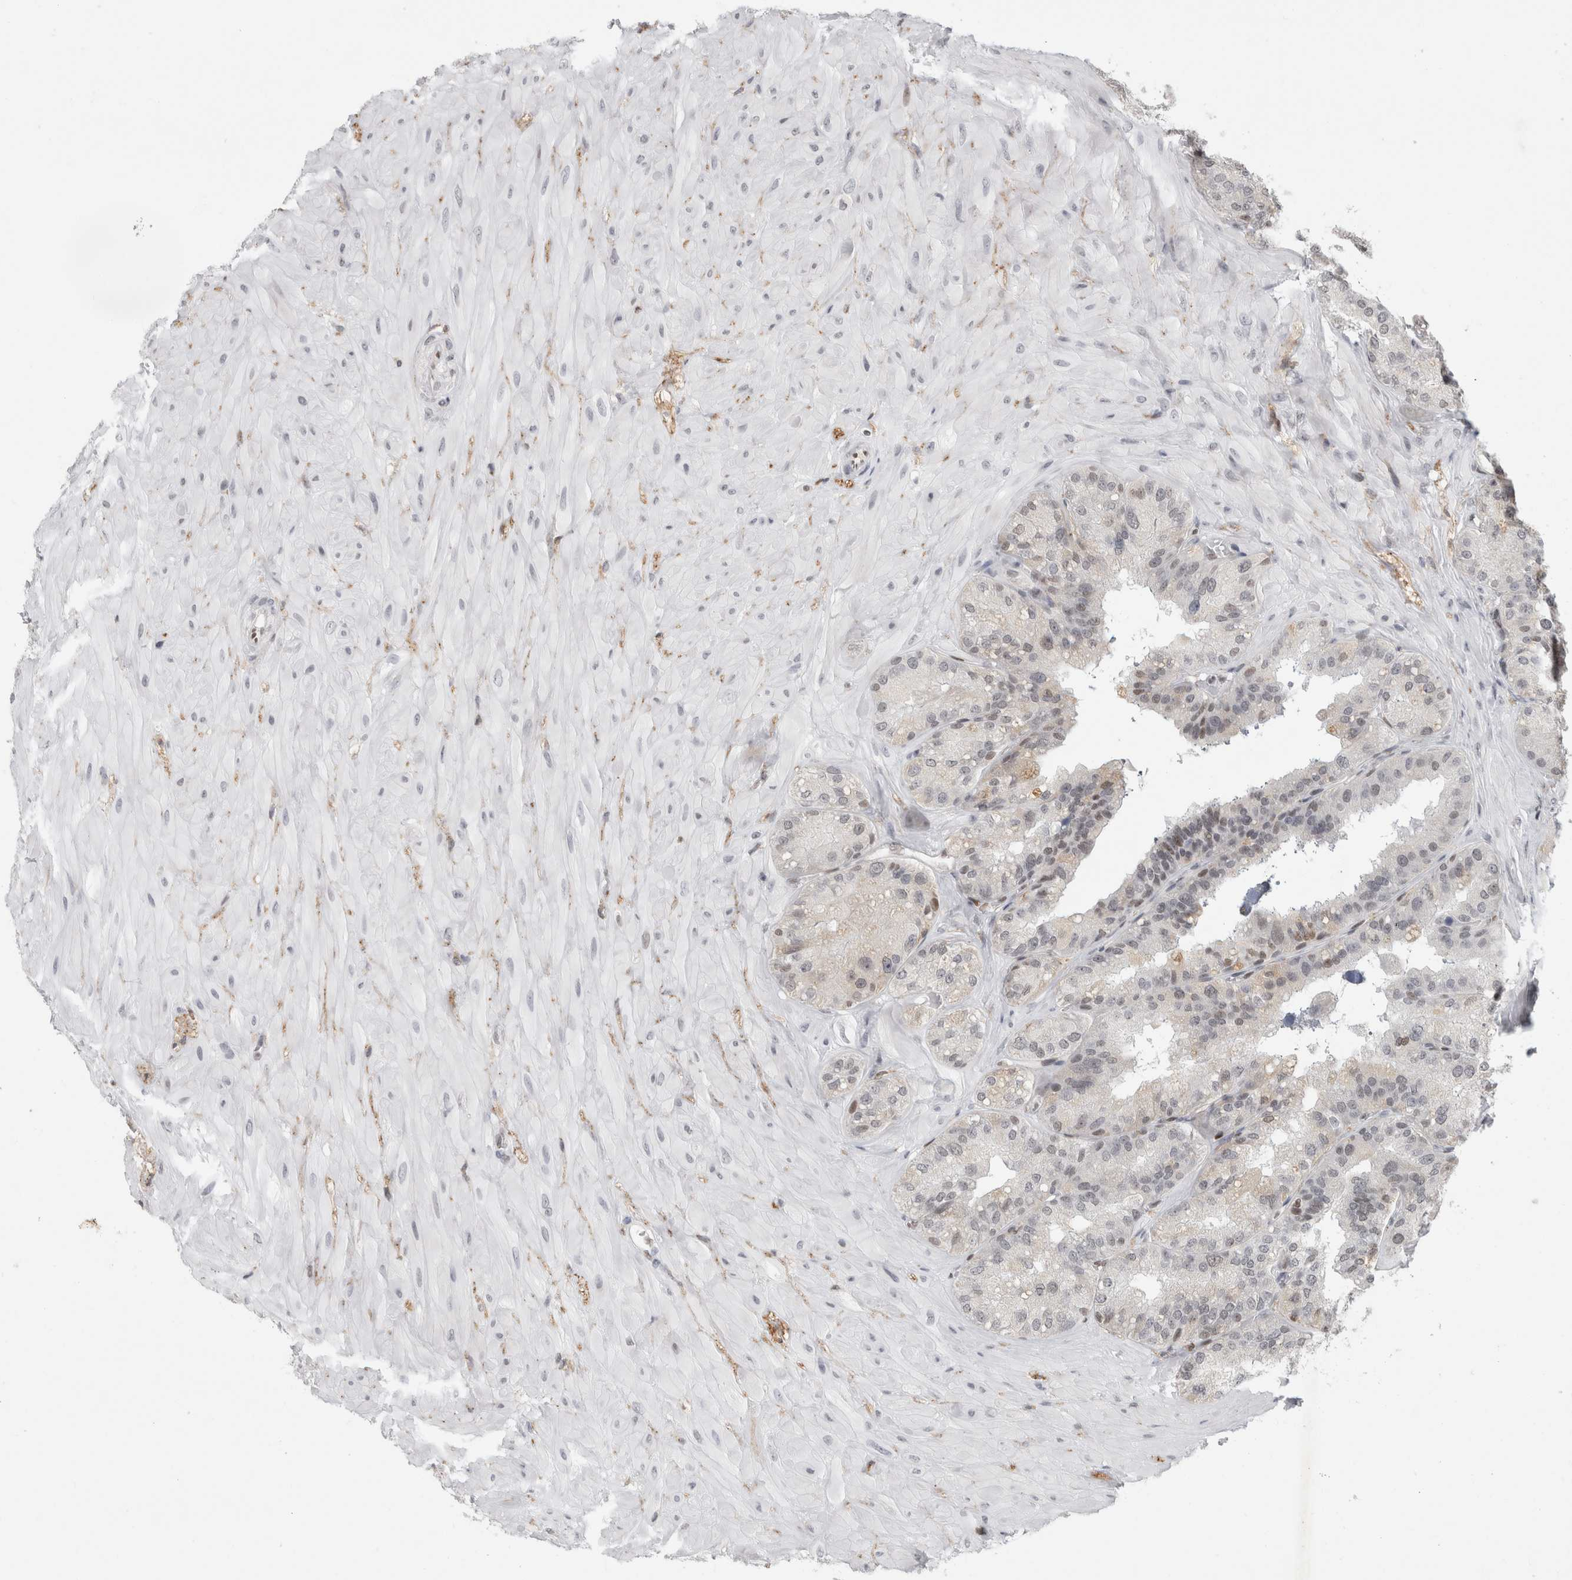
{"staining": {"intensity": "negative", "quantity": "none", "location": "none"}, "tissue": "seminal vesicle", "cell_type": "Glandular cells", "image_type": "normal", "snomed": [{"axis": "morphology", "description": "Normal tissue, NOS"}, {"axis": "topography", "description": "Prostate"}, {"axis": "topography", "description": "Seminal veicle"}], "caption": "High power microscopy image of an immunohistochemistry image of unremarkable seminal vesicle, revealing no significant positivity in glandular cells.", "gene": "SRARP", "patient": {"sex": "male", "age": 51}}